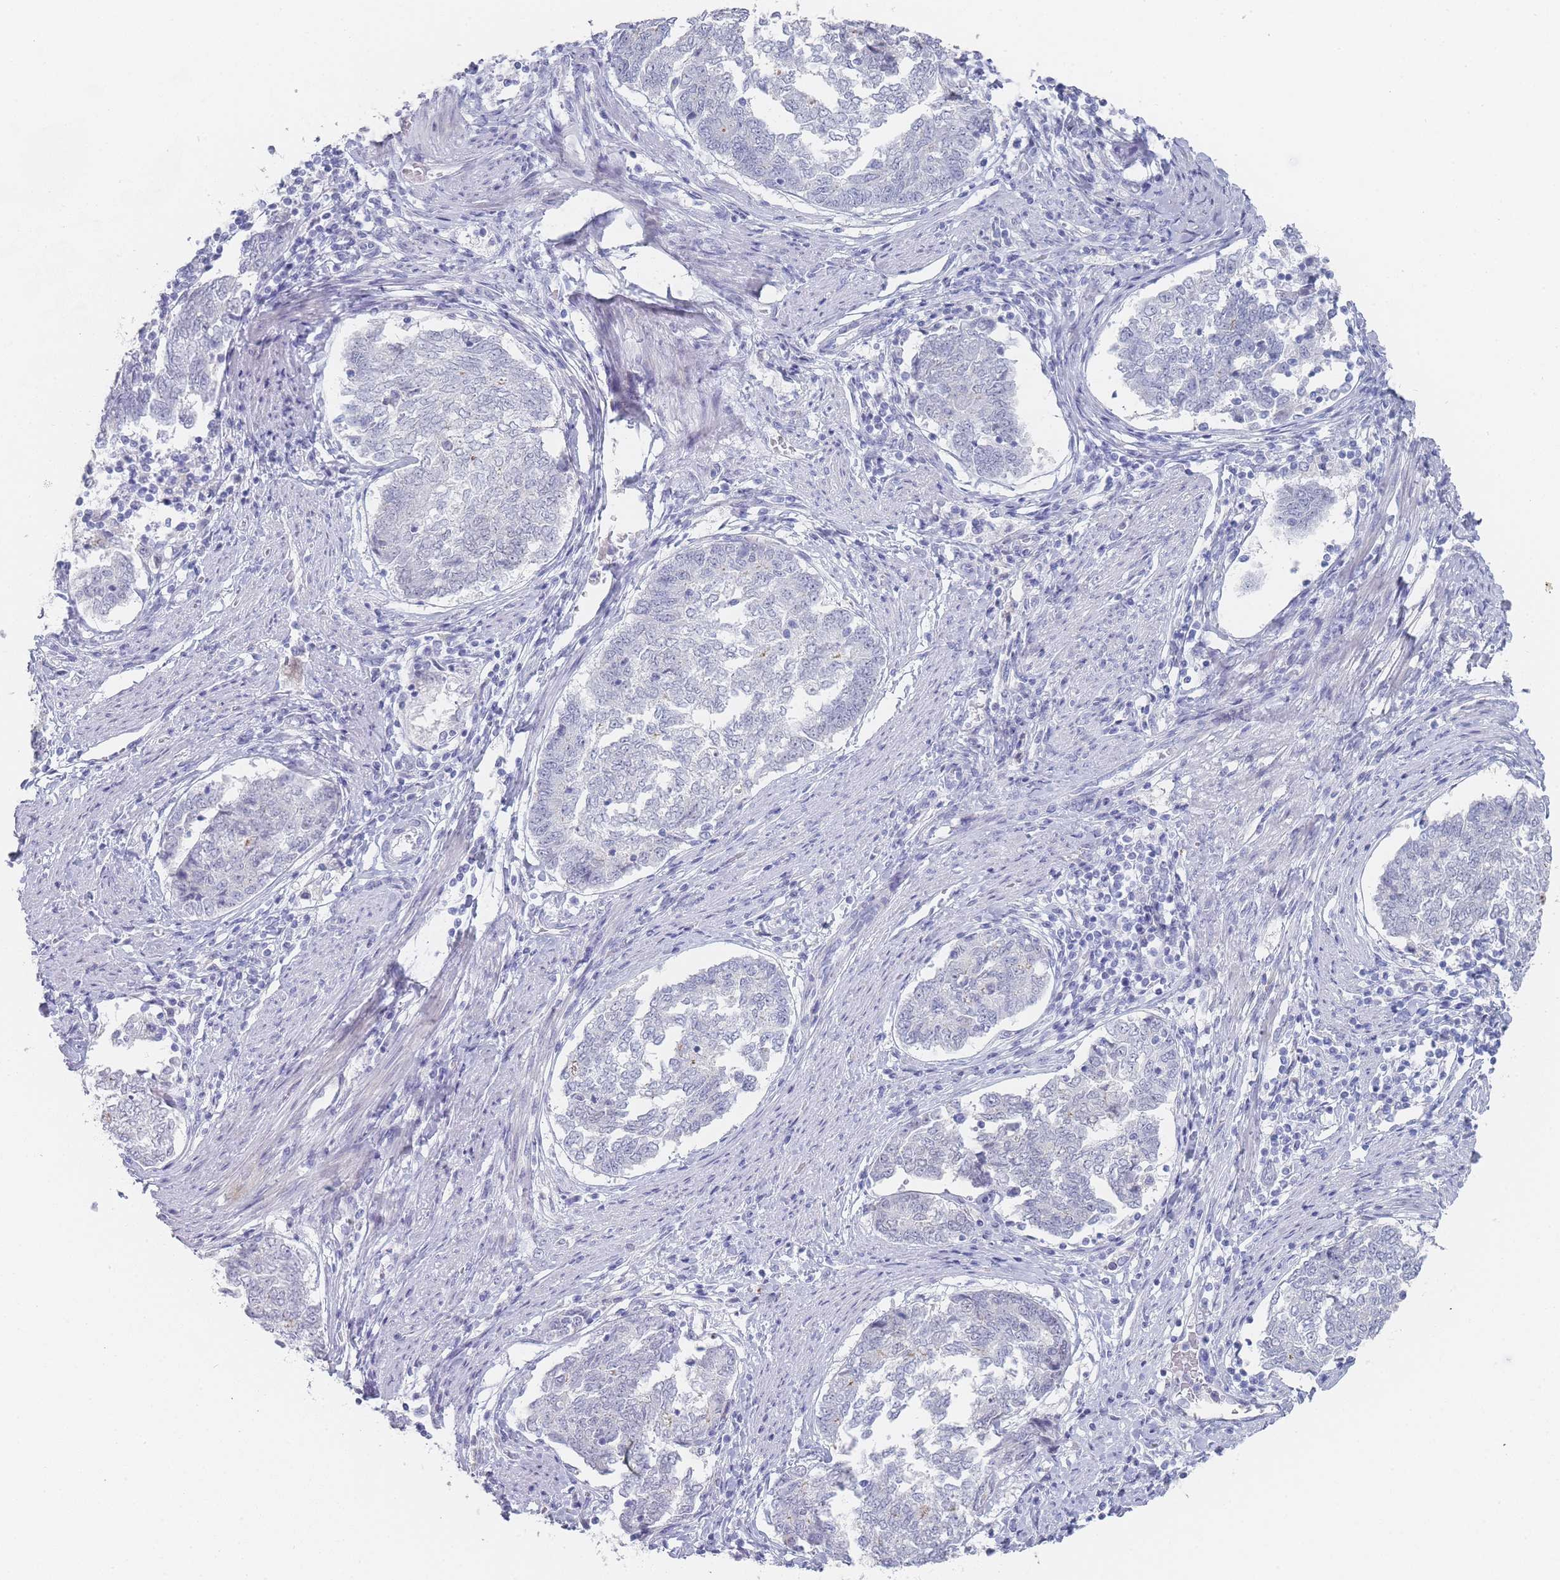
{"staining": {"intensity": "negative", "quantity": "none", "location": "none"}, "tissue": "endometrial cancer", "cell_type": "Tumor cells", "image_type": "cancer", "snomed": [{"axis": "morphology", "description": "Adenocarcinoma, NOS"}, {"axis": "topography", "description": "Endometrium"}], "caption": "Tumor cells show no significant staining in endometrial cancer (adenocarcinoma). (DAB (3,3'-diaminobenzidine) IHC, high magnification).", "gene": "IMPG1", "patient": {"sex": "female", "age": 80}}